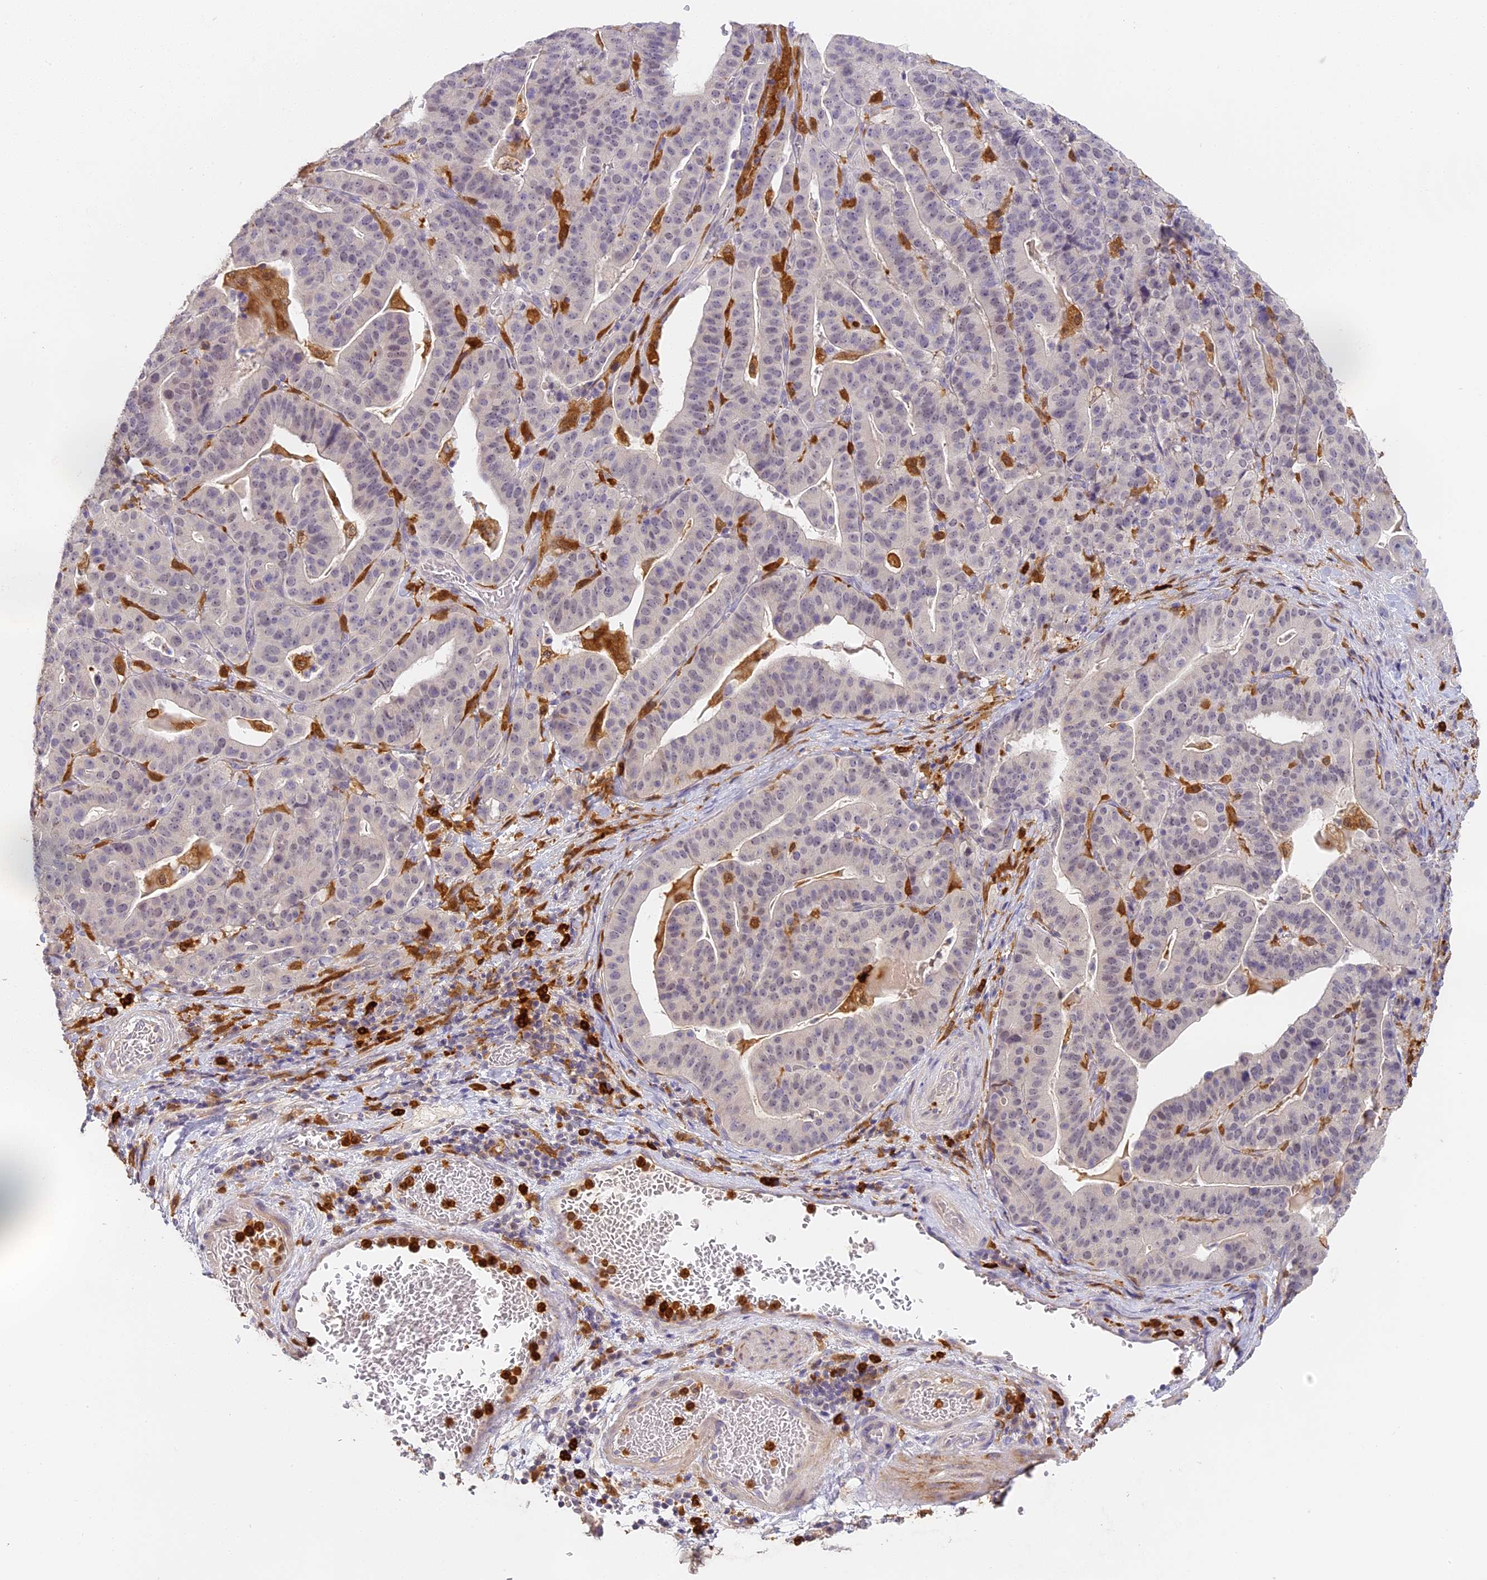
{"staining": {"intensity": "negative", "quantity": "none", "location": "none"}, "tissue": "stomach cancer", "cell_type": "Tumor cells", "image_type": "cancer", "snomed": [{"axis": "morphology", "description": "Adenocarcinoma, NOS"}, {"axis": "topography", "description": "Stomach"}], "caption": "This histopathology image is of adenocarcinoma (stomach) stained with IHC to label a protein in brown with the nuclei are counter-stained blue. There is no expression in tumor cells. (Brightfield microscopy of DAB IHC at high magnification).", "gene": "NCF4", "patient": {"sex": "male", "age": 48}}